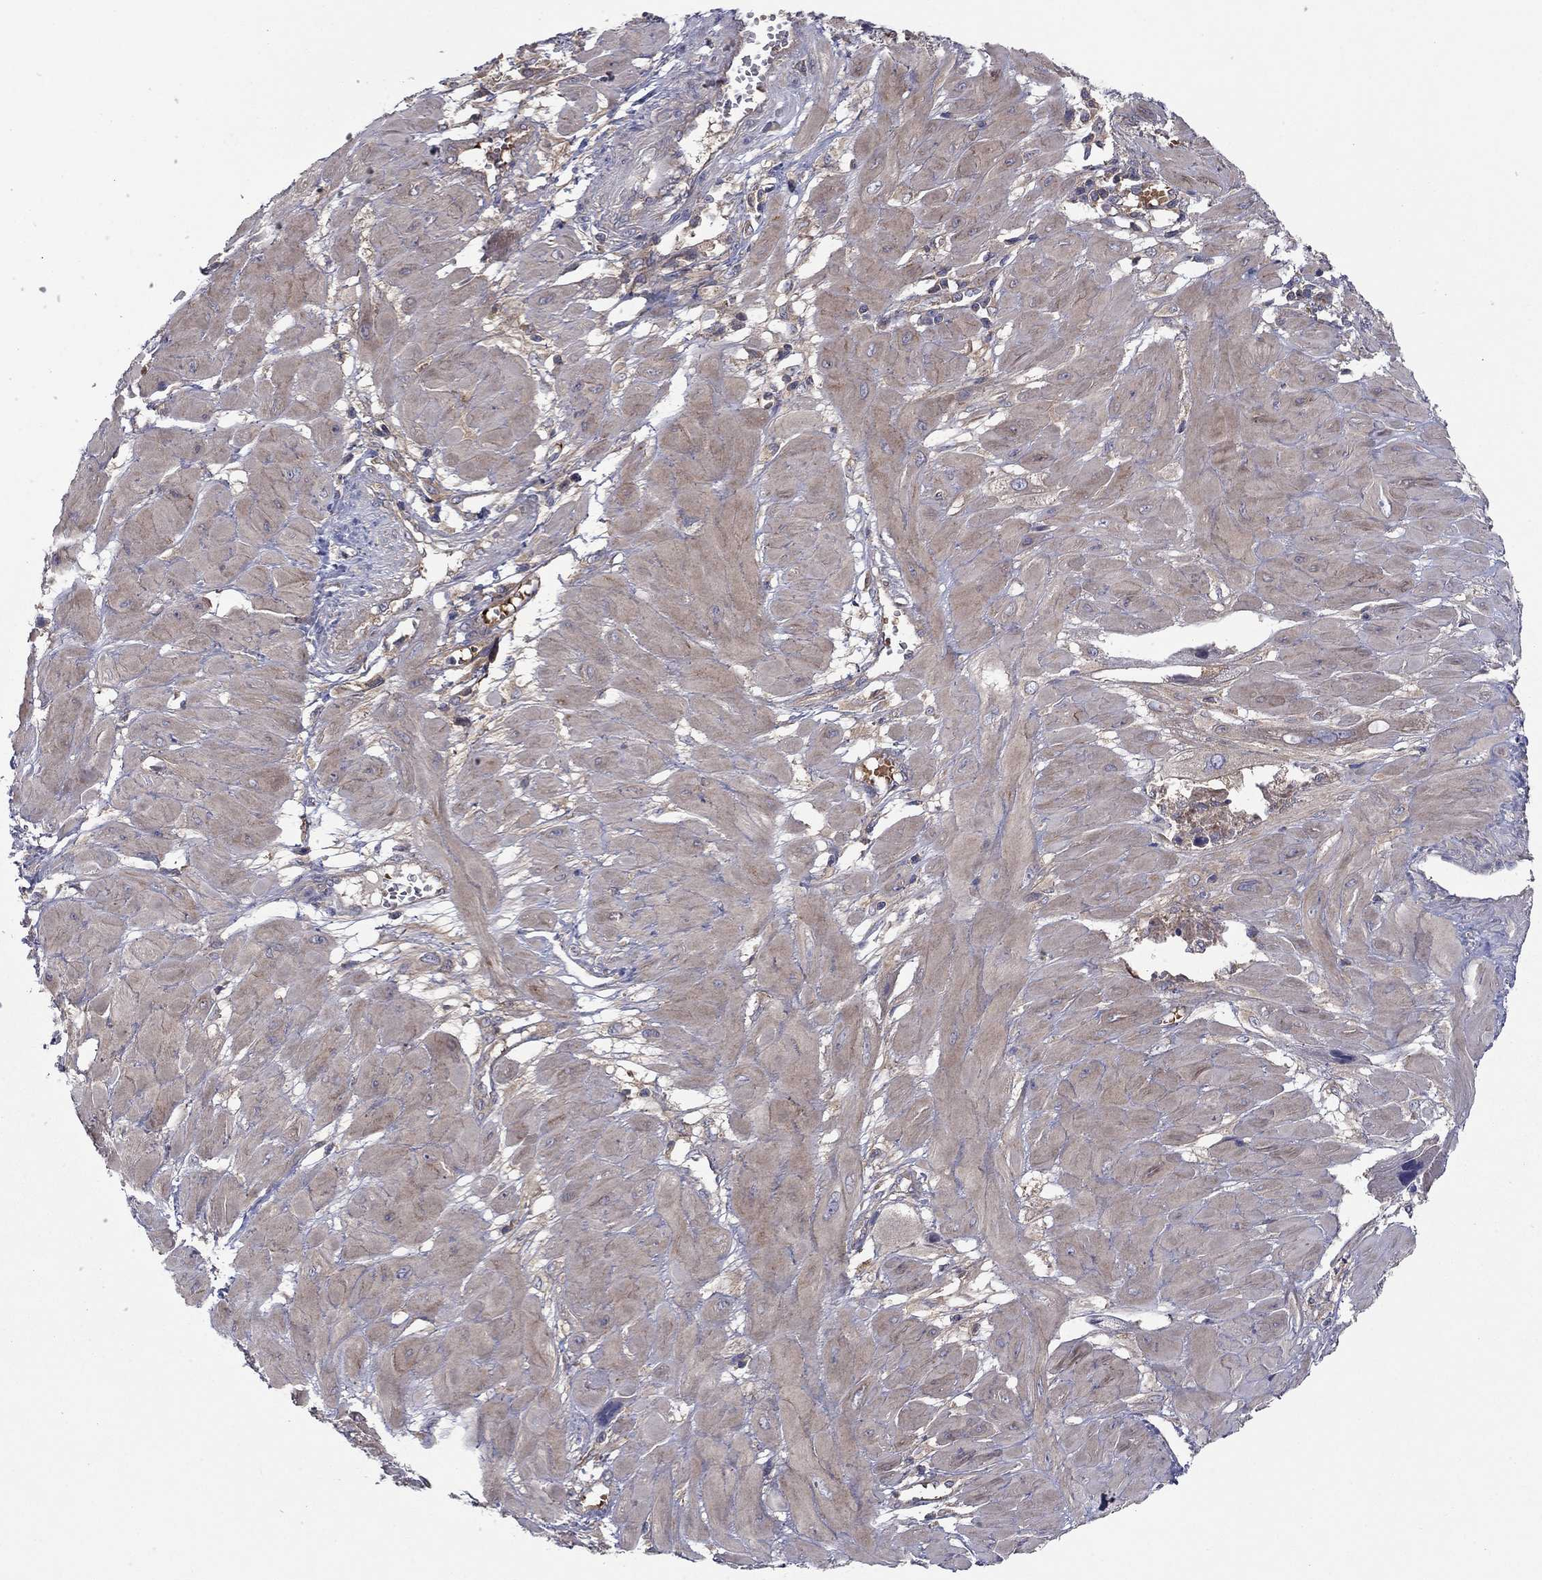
{"staining": {"intensity": "negative", "quantity": "none", "location": "none"}, "tissue": "cervical cancer", "cell_type": "Tumor cells", "image_type": "cancer", "snomed": [{"axis": "morphology", "description": "Squamous cell carcinoma, NOS"}, {"axis": "topography", "description": "Cervix"}], "caption": "Image shows no protein staining in tumor cells of squamous cell carcinoma (cervical) tissue.", "gene": "RNF123", "patient": {"sex": "female", "age": 34}}